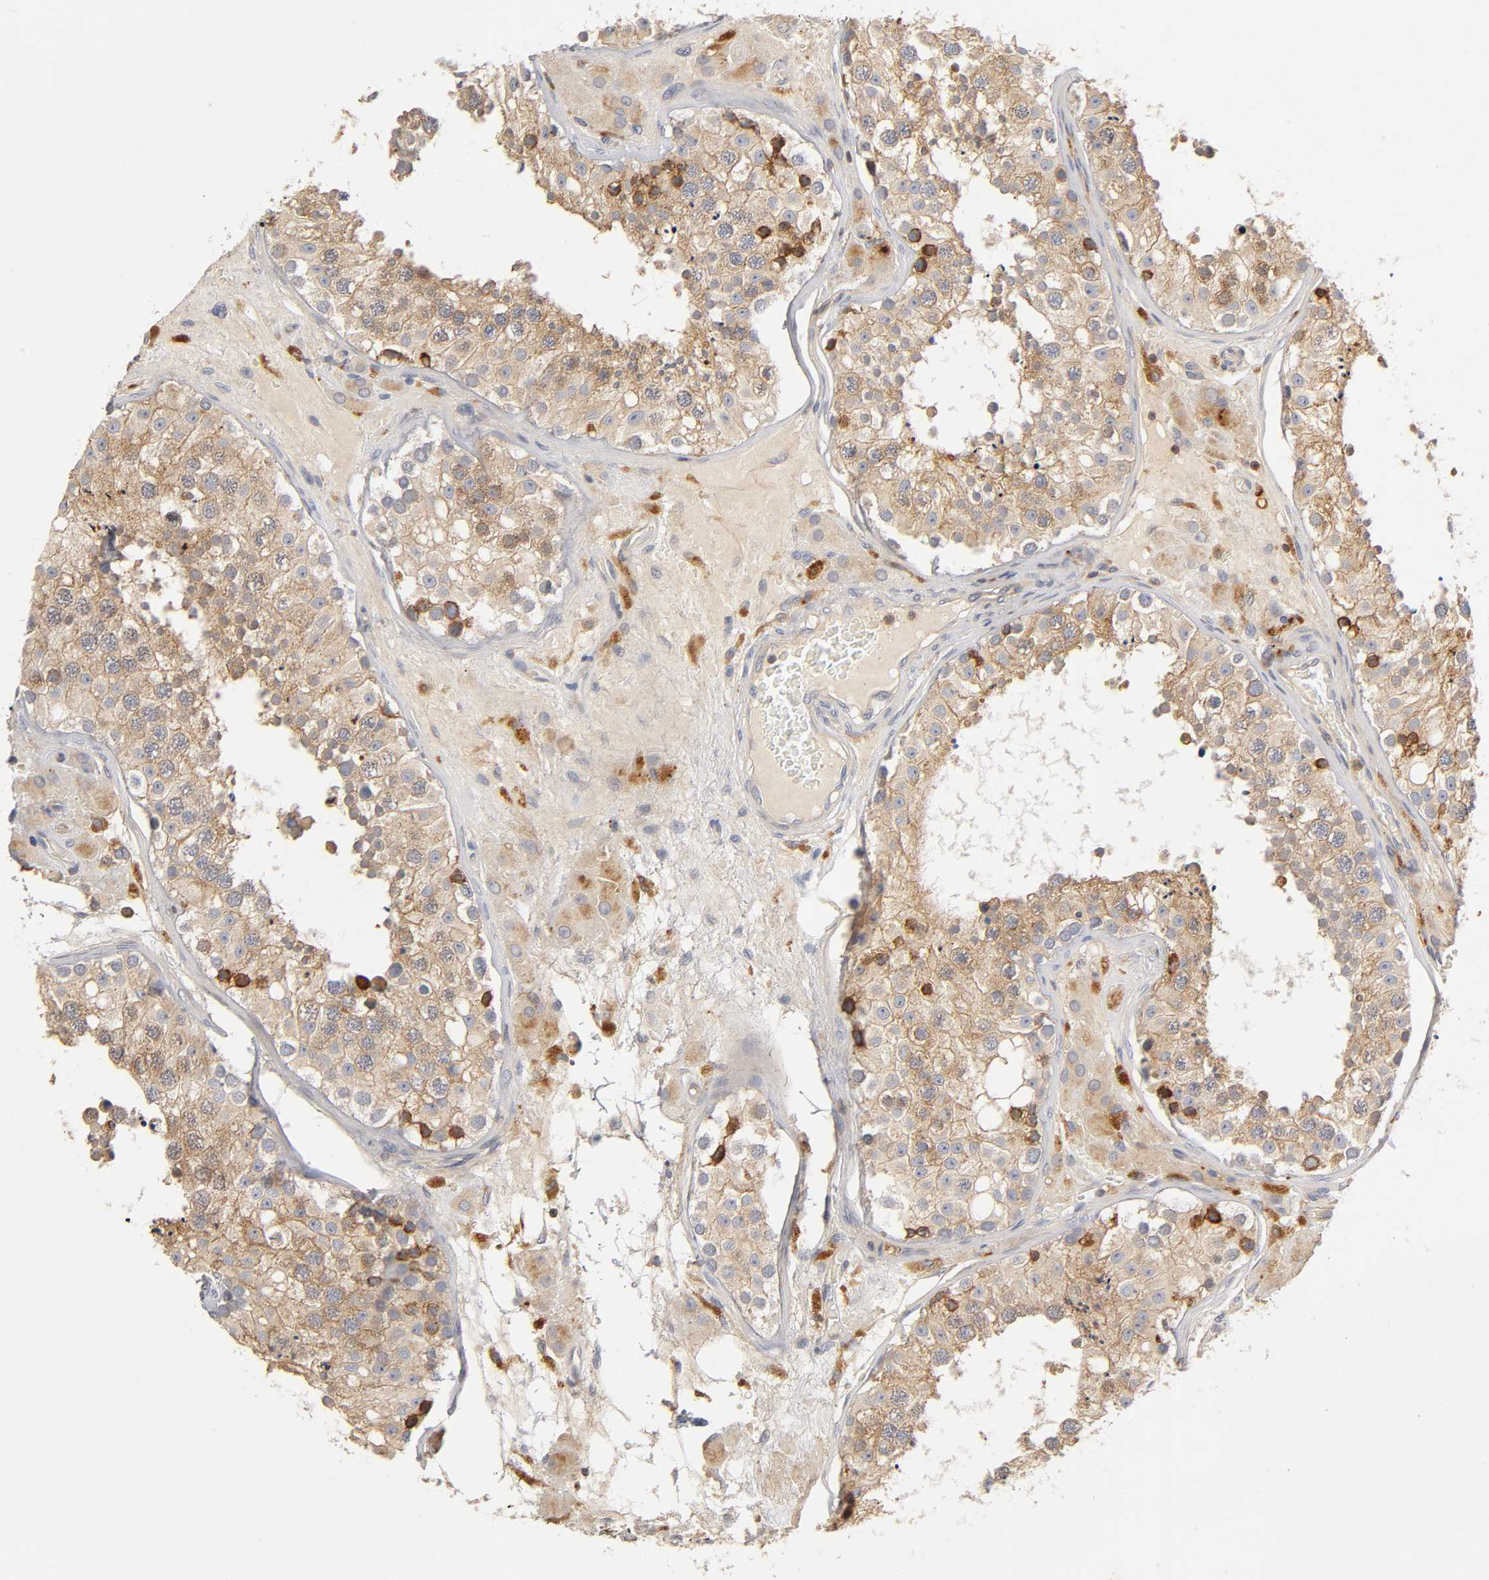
{"staining": {"intensity": "moderate", "quantity": ">75%", "location": "cytoplasmic/membranous"}, "tissue": "testis", "cell_type": "Cells in seminiferous ducts", "image_type": "normal", "snomed": [{"axis": "morphology", "description": "Normal tissue, NOS"}, {"axis": "topography", "description": "Testis"}], "caption": "Protein staining demonstrates moderate cytoplasmic/membranous expression in about >75% of cells in seminiferous ducts in benign testis.", "gene": "RHOA", "patient": {"sex": "male", "age": 26}}